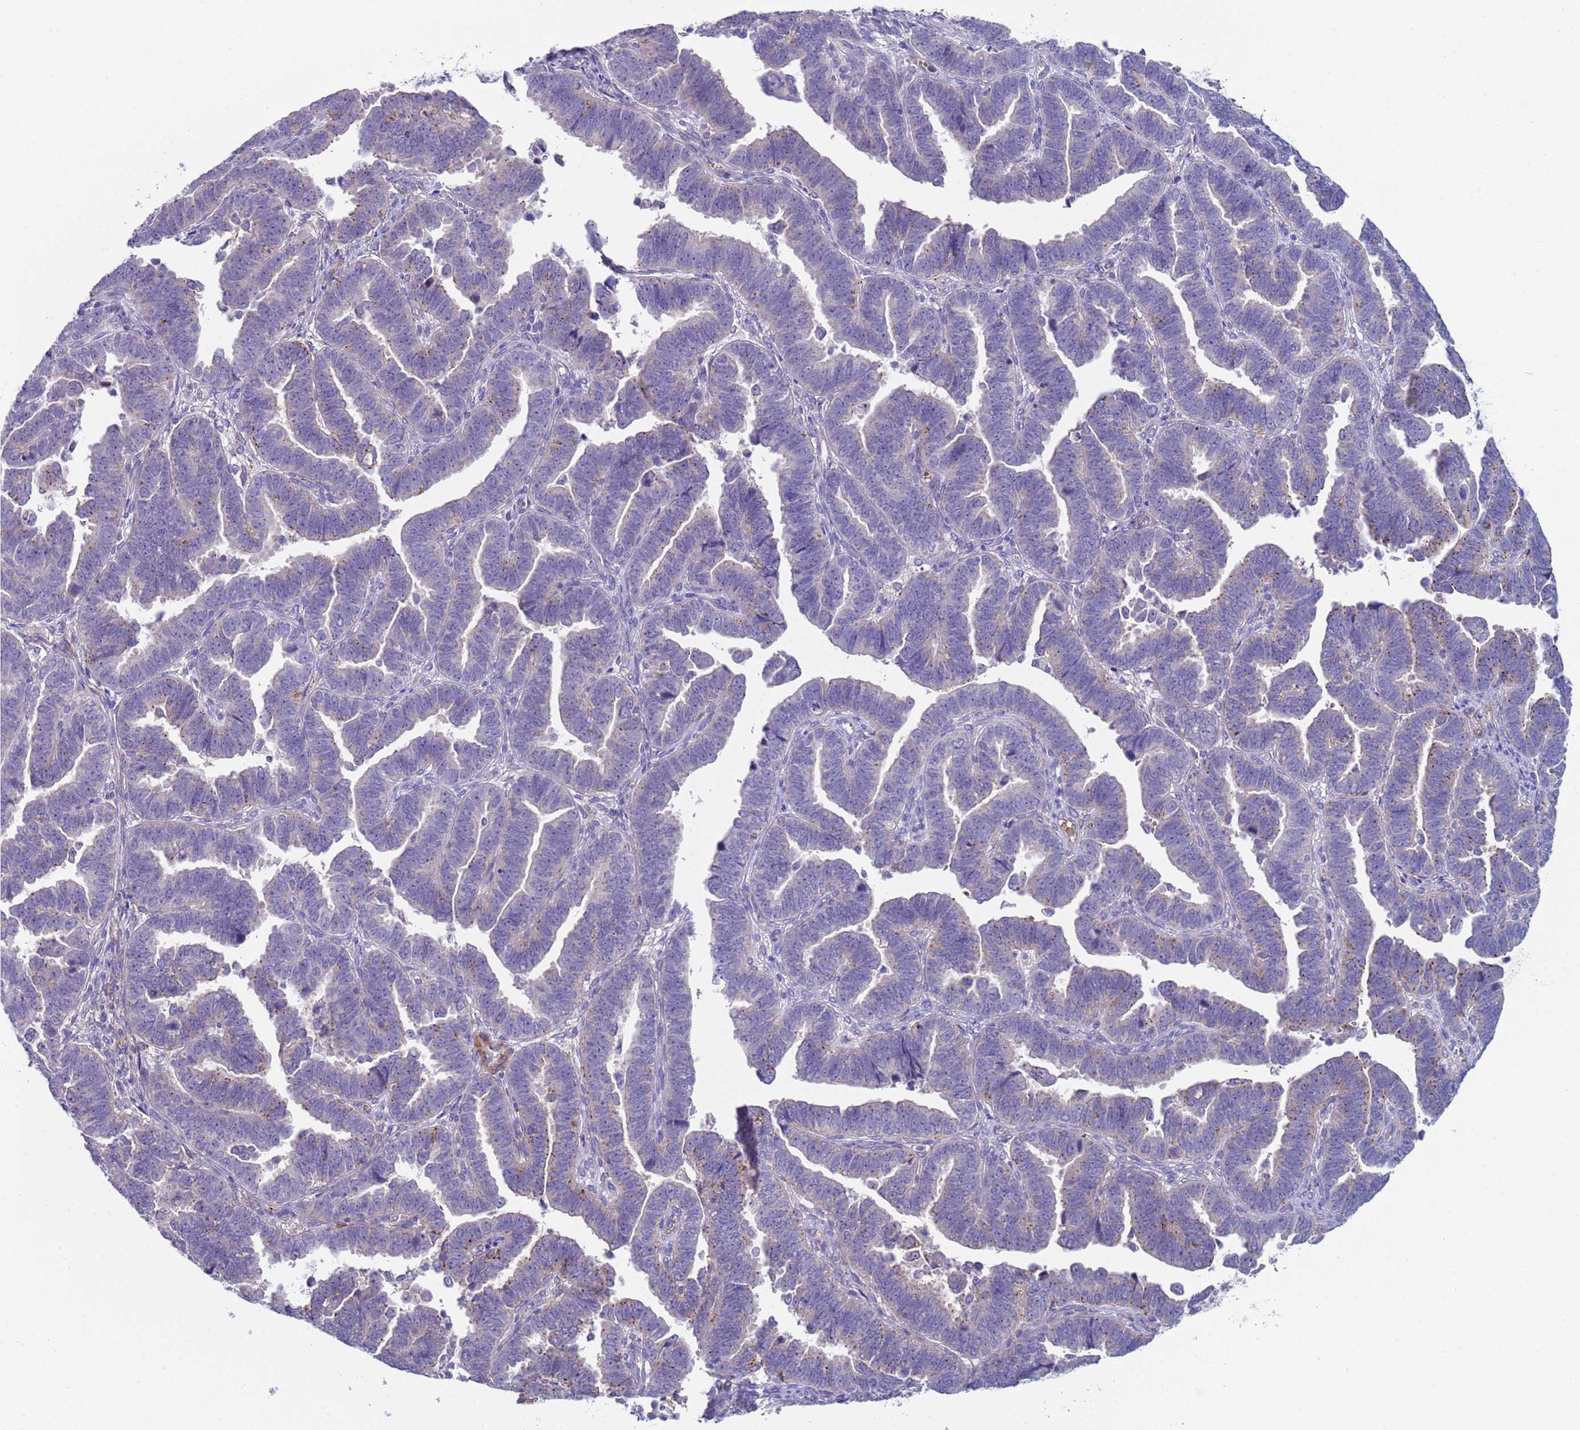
{"staining": {"intensity": "negative", "quantity": "none", "location": "none"}, "tissue": "endometrial cancer", "cell_type": "Tumor cells", "image_type": "cancer", "snomed": [{"axis": "morphology", "description": "Adenocarcinoma, NOS"}, {"axis": "topography", "description": "Endometrium"}], "caption": "DAB immunohistochemical staining of adenocarcinoma (endometrial) exhibits no significant expression in tumor cells. The staining is performed using DAB brown chromogen with nuclei counter-stained in using hematoxylin.", "gene": "KBTBD3", "patient": {"sex": "female", "age": 75}}